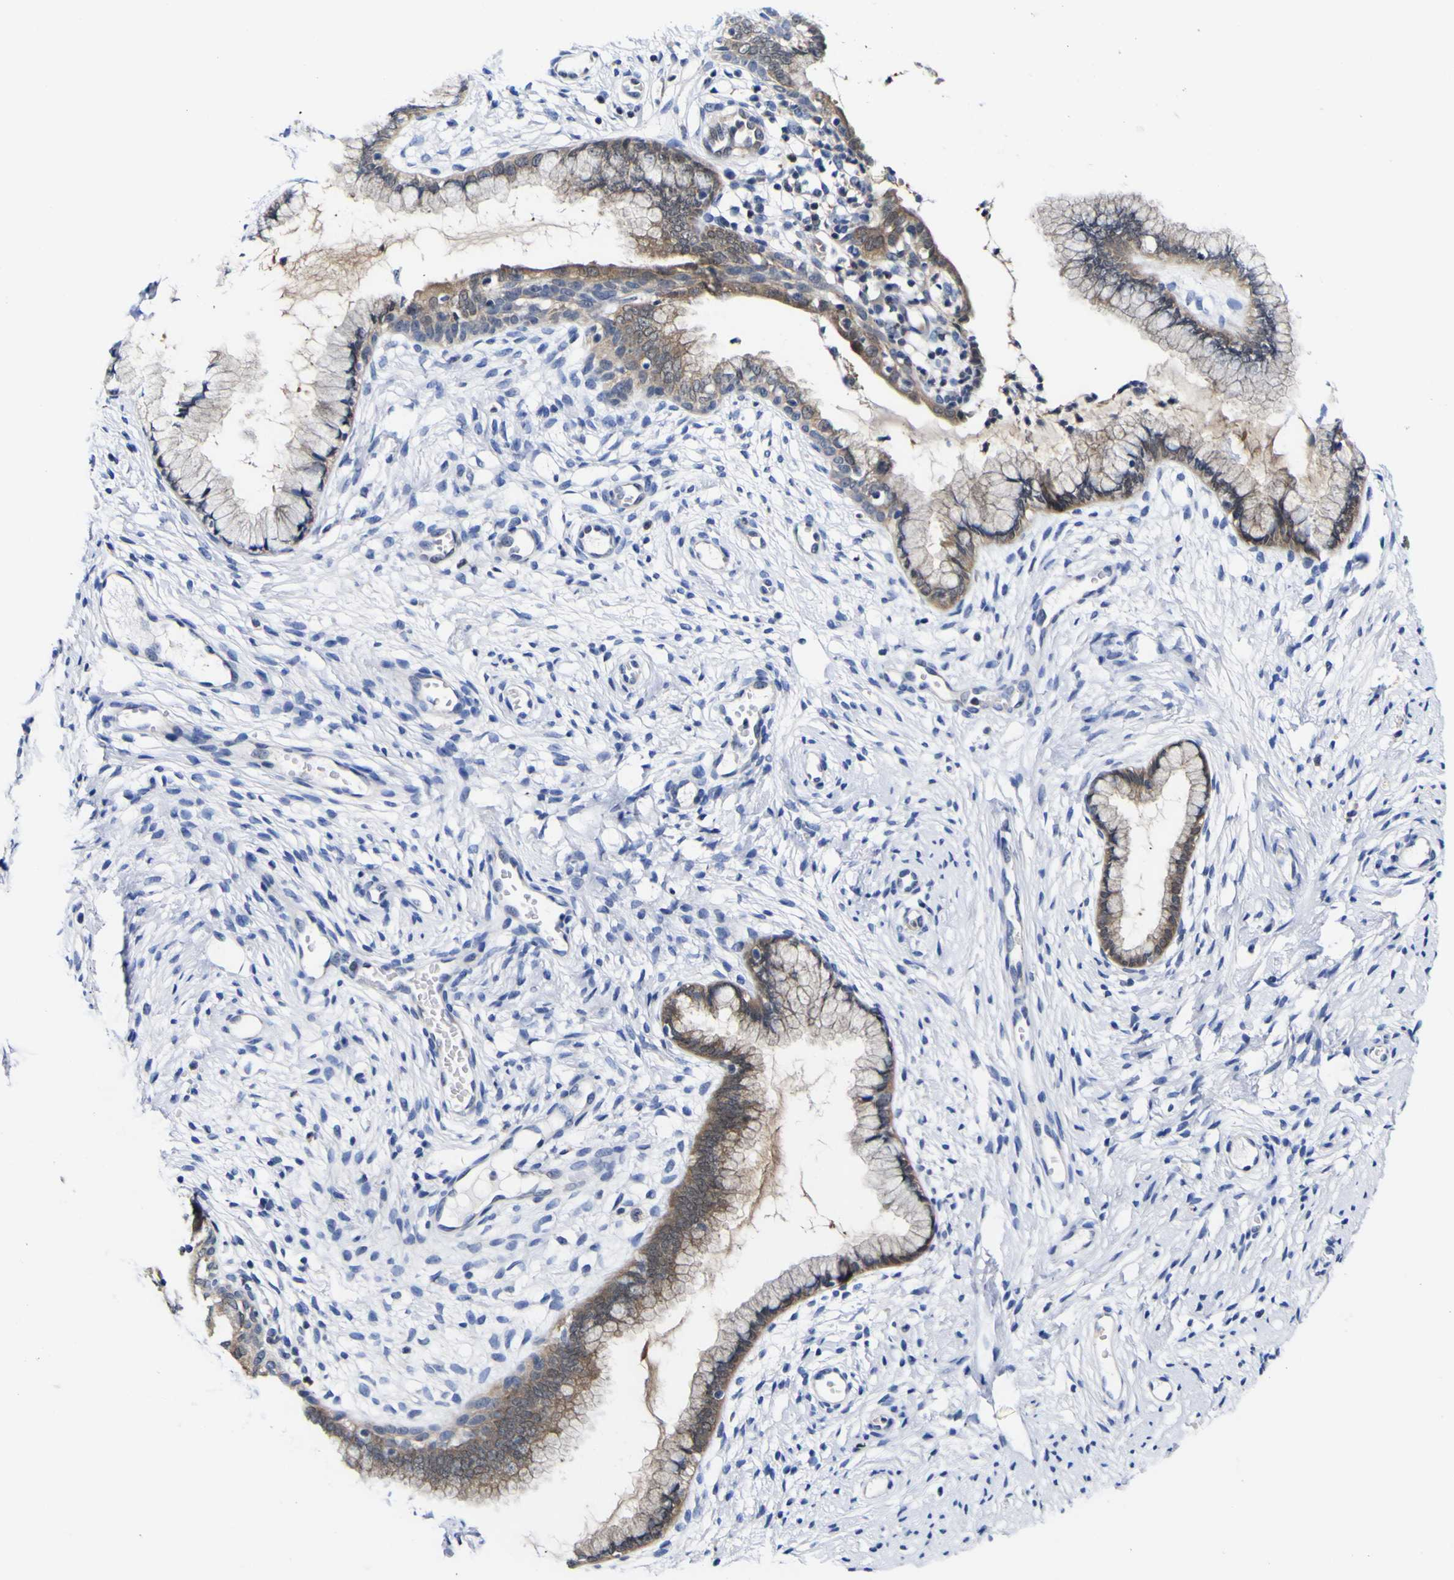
{"staining": {"intensity": "moderate", "quantity": ">75%", "location": "cytoplasmic/membranous"}, "tissue": "cervix", "cell_type": "Glandular cells", "image_type": "normal", "snomed": [{"axis": "morphology", "description": "Normal tissue, NOS"}, {"axis": "topography", "description": "Cervix"}], "caption": "Immunohistochemical staining of benign cervix exhibits moderate cytoplasmic/membranous protein expression in about >75% of glandular cells.", "gene": "CASP6", "patient": {"sex": "female", "age": 65}}